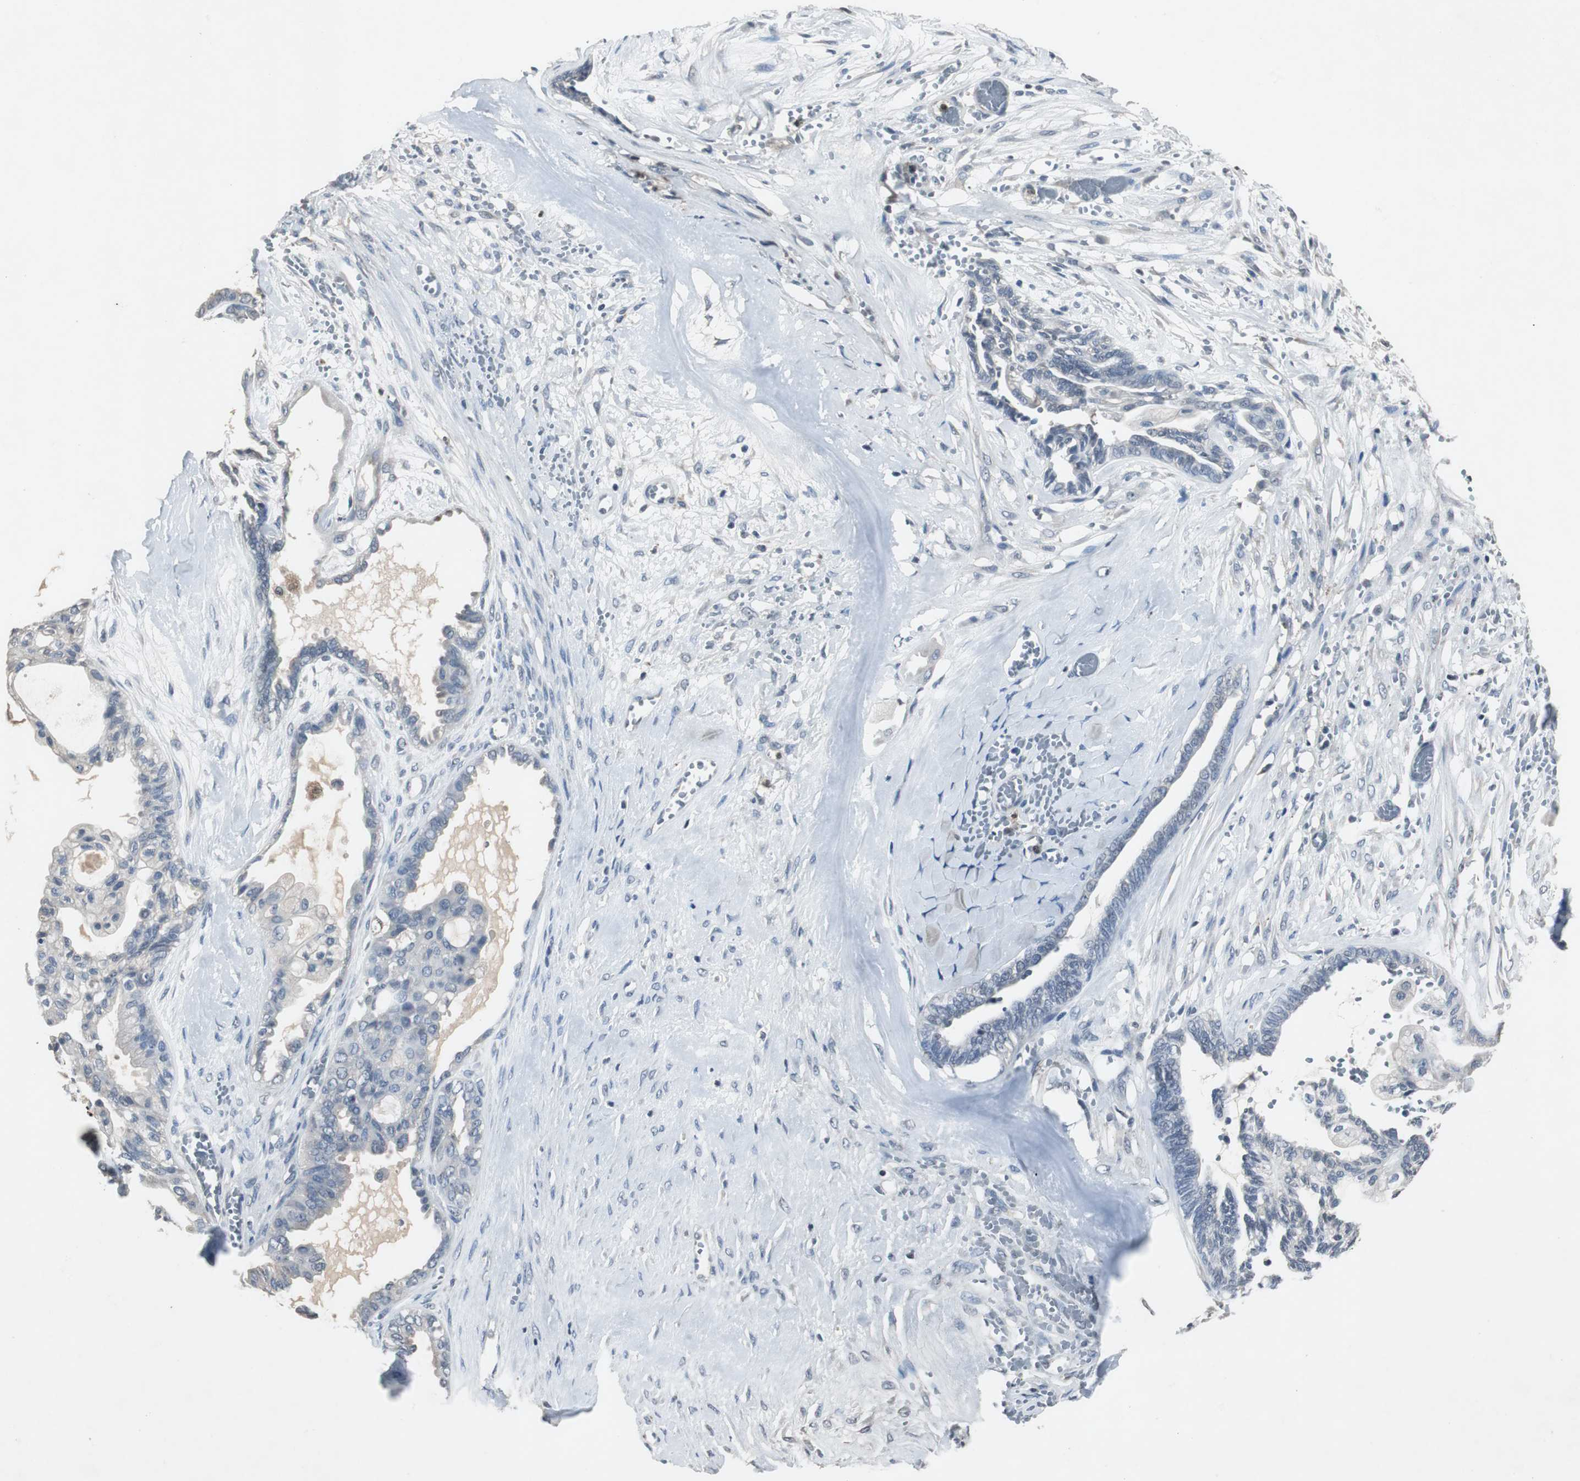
{"staining": {"intensity": "negative", "quantity": "none", "location": "none"}, "tissue": "ovarian cancer", "cell_type": "Tumor cells", "image_type": "cancer", "snomed": [{"axis": "morphology", "description": "Carcinoma, NOS"}, {"axis": "morphology", "description": "Carcinoma, endometroid"}, {"axis": "topography", "description": "Ovary"}], "caption": "Immunohistochemistry of human ovarian carcinoma displays no positivity in tumor cells.", "gene": "ADNP2", "patient": {"sex": "female", "age": 50}}